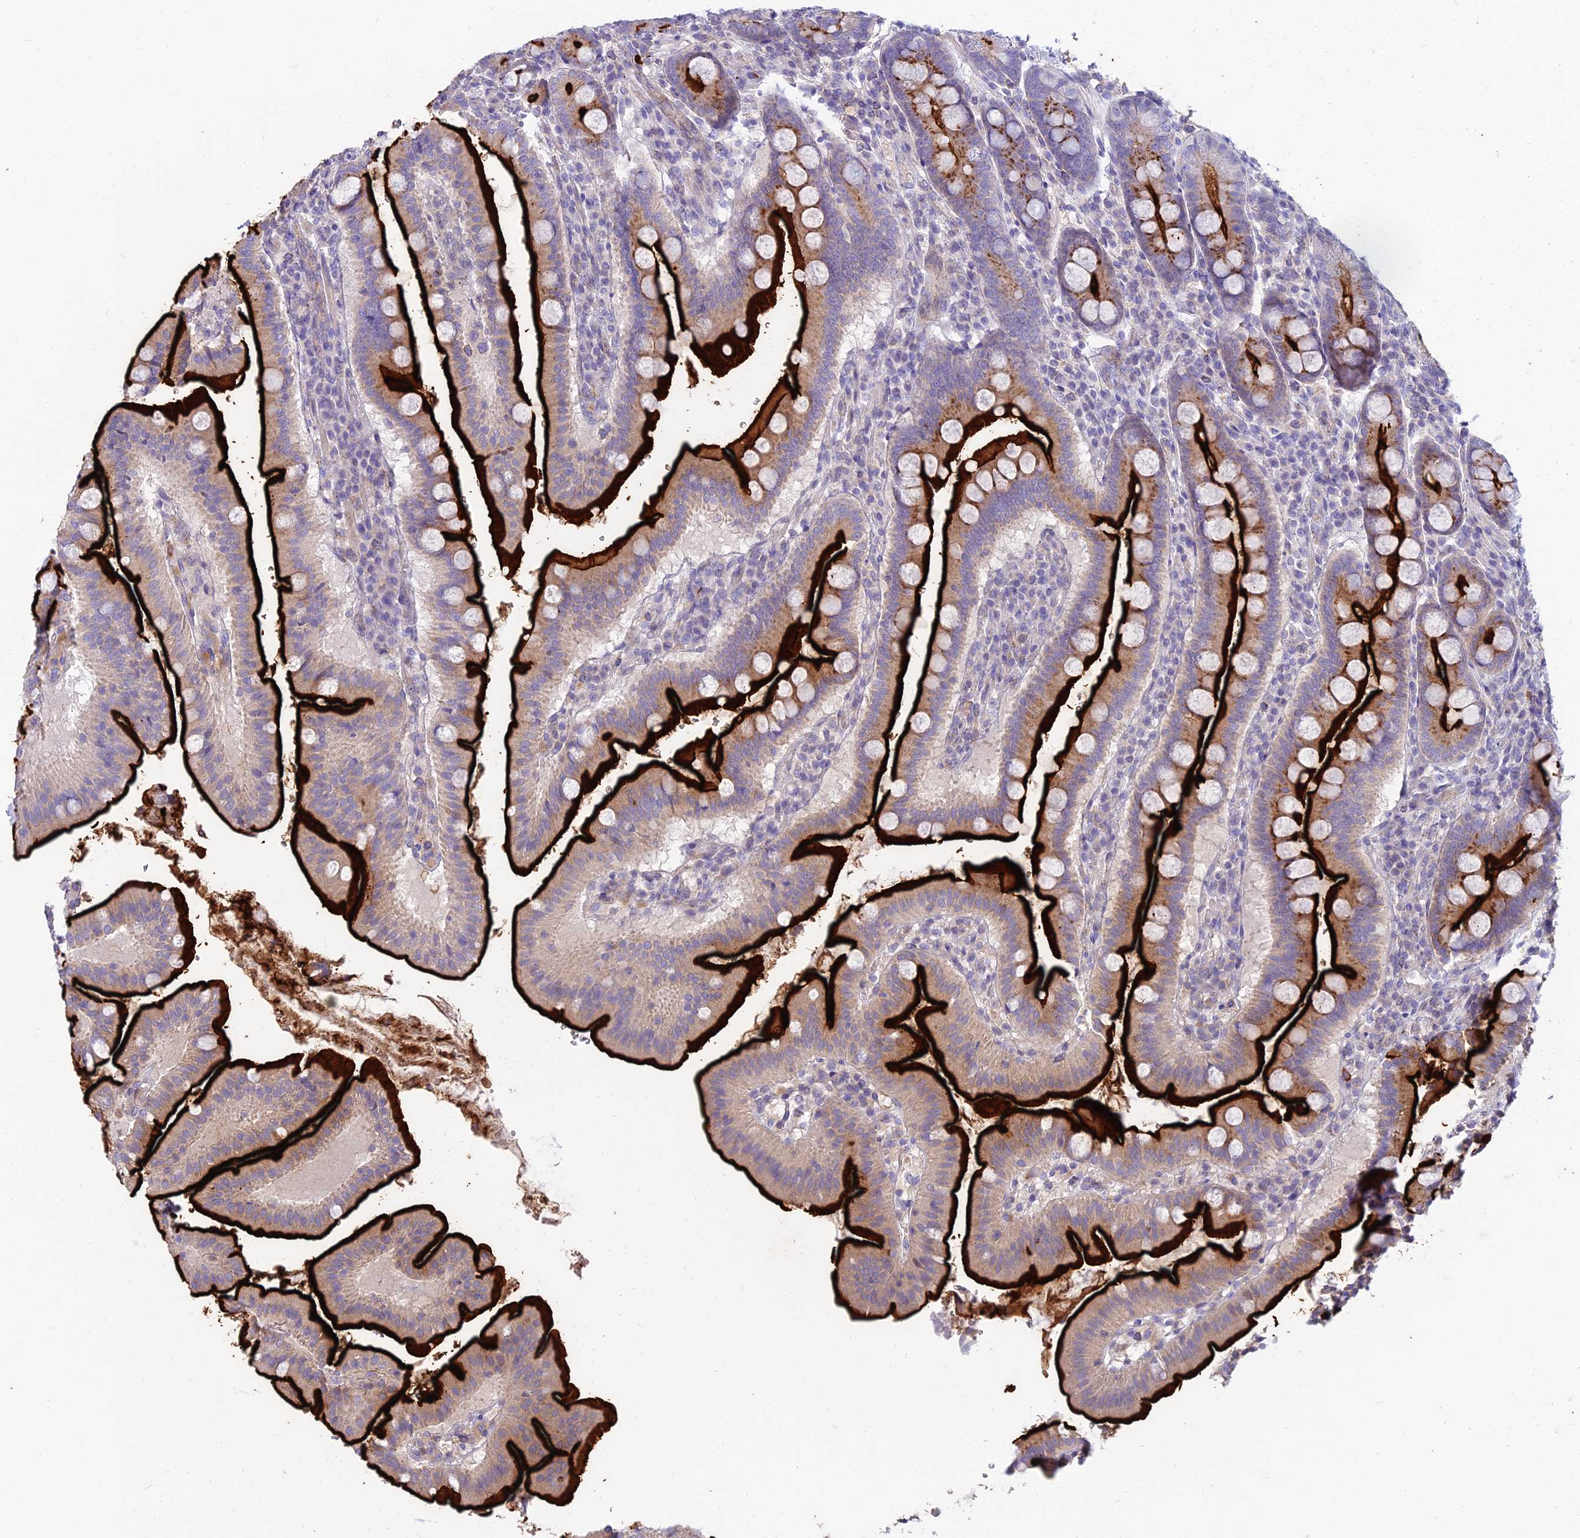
{"staining": {"intensity": "strong", "quantity": ">75%", "location": "cytoplasmic/membranous"}, "tissue": "duodenum", "cell_type": "Glandular cells", "image_type": "normal", "snomed": [{"axis": "morphology", "description": "Normal tissue, NOS"}, {"axis": "morphology", "description": "Adenocarcinoma, NOS"}, {"axis": "topography", "description": "Pancreas"}, {"axis": "topography", "description": "Duodenum"}], "caption": "Immunohistochemistry of benign duodenum reveals high levels of strong cytoplasmic/membranous positivity in approximately >75% of glandular cells.", "gene": "SMIM24", "patient": {"sex": "male", "age": 50}}